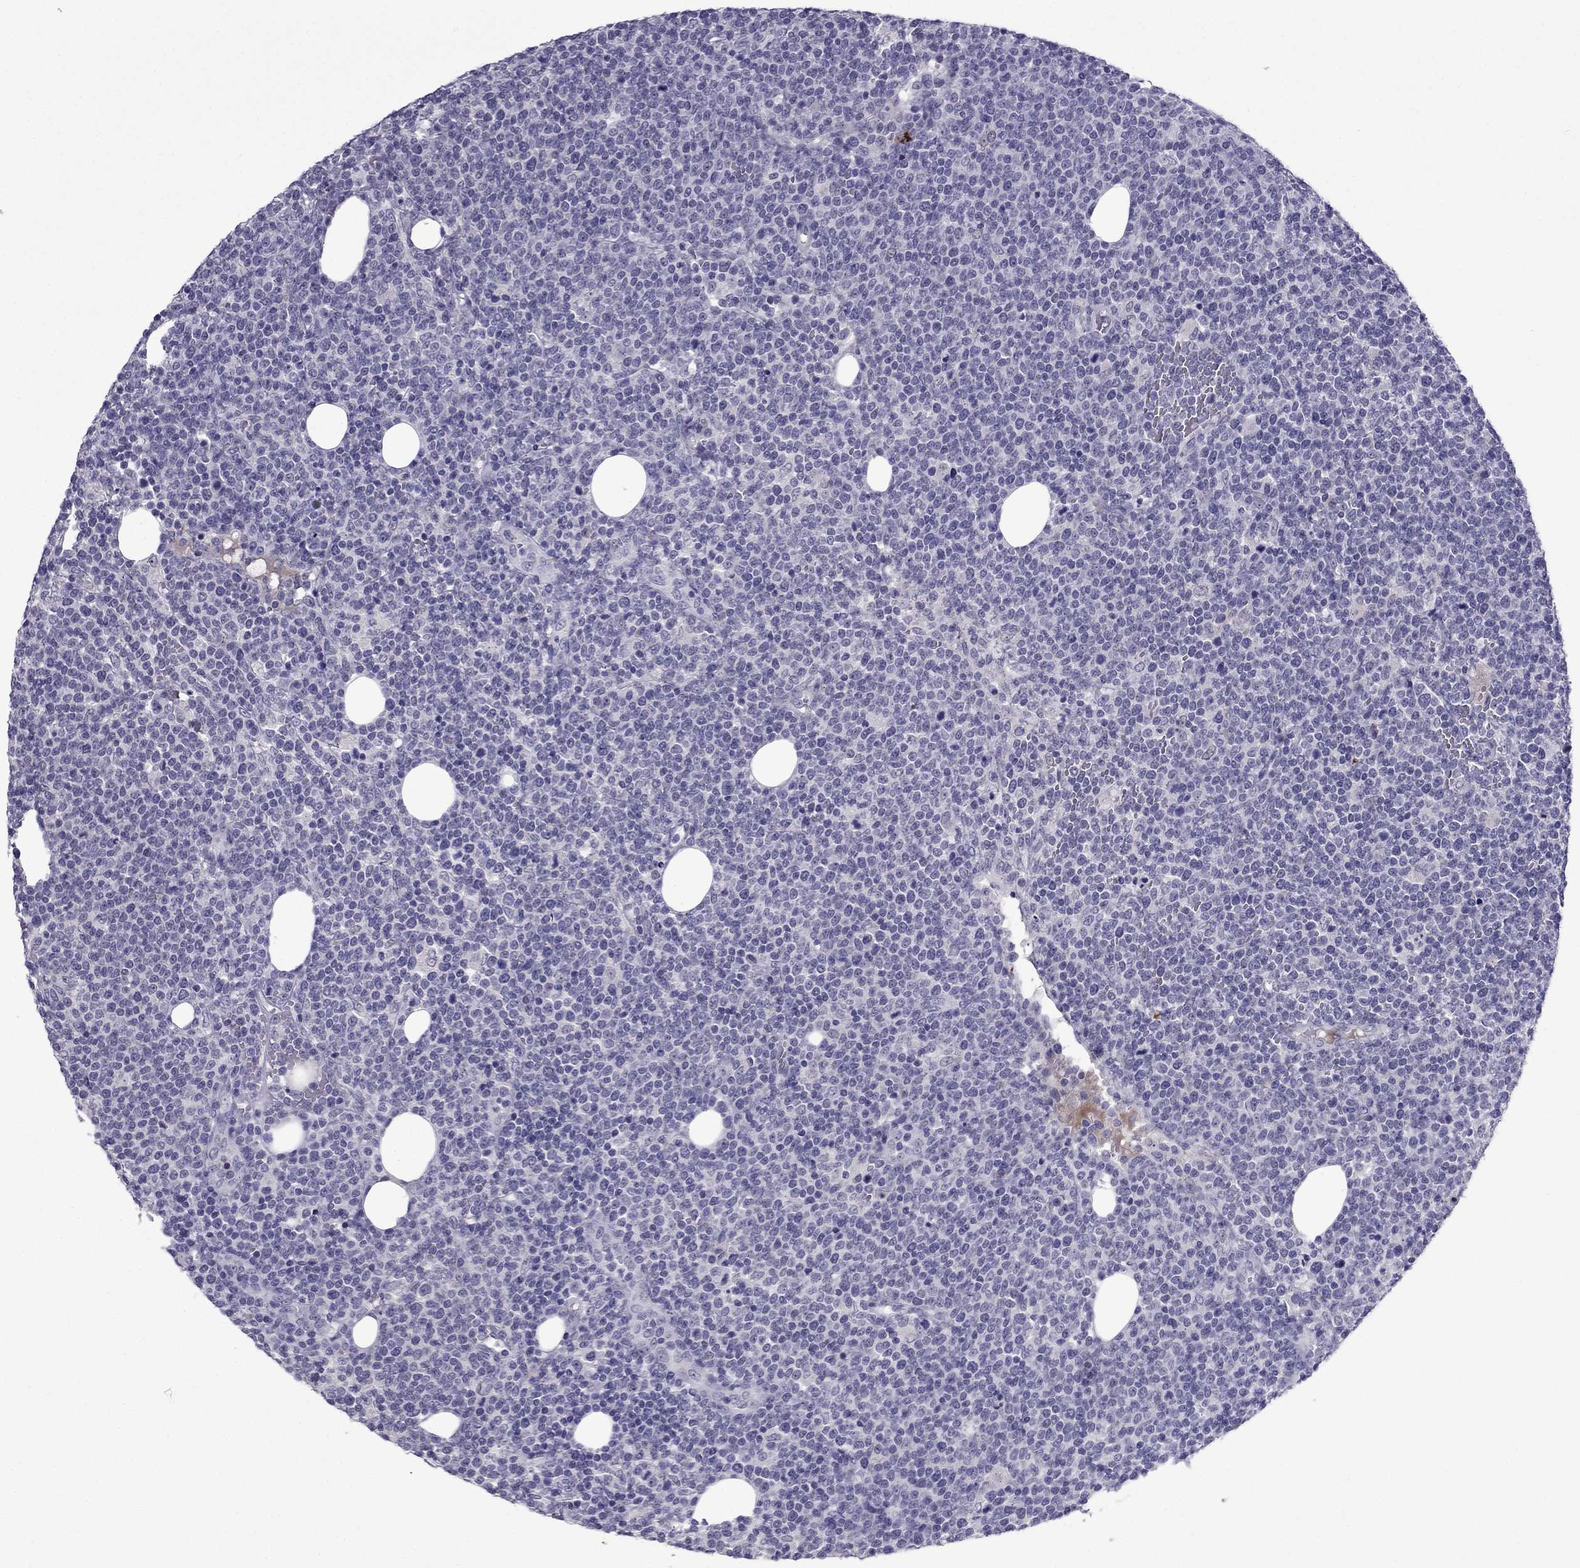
{"staining": {"intensity": "negative", "quantity": "none", "location": "none"}, "tissue": "lymphoma", "cell_type": "Tumor cells", "image_type": "cancer", "snomed": [{"axis": "morphology", "description": "Malignant lymphoma, non-Hodgkin's type, High grade"}, {"axis": "topography", "description": "Lymph node"}], "caption": "This image is of lymphoma stained with IHC to label a protein in brown with the nuclei are counter-stained blue. There is no positivity in tumor cells.", "gene": "MYBPH", "patient": {"sex": "male", "age": 61}}